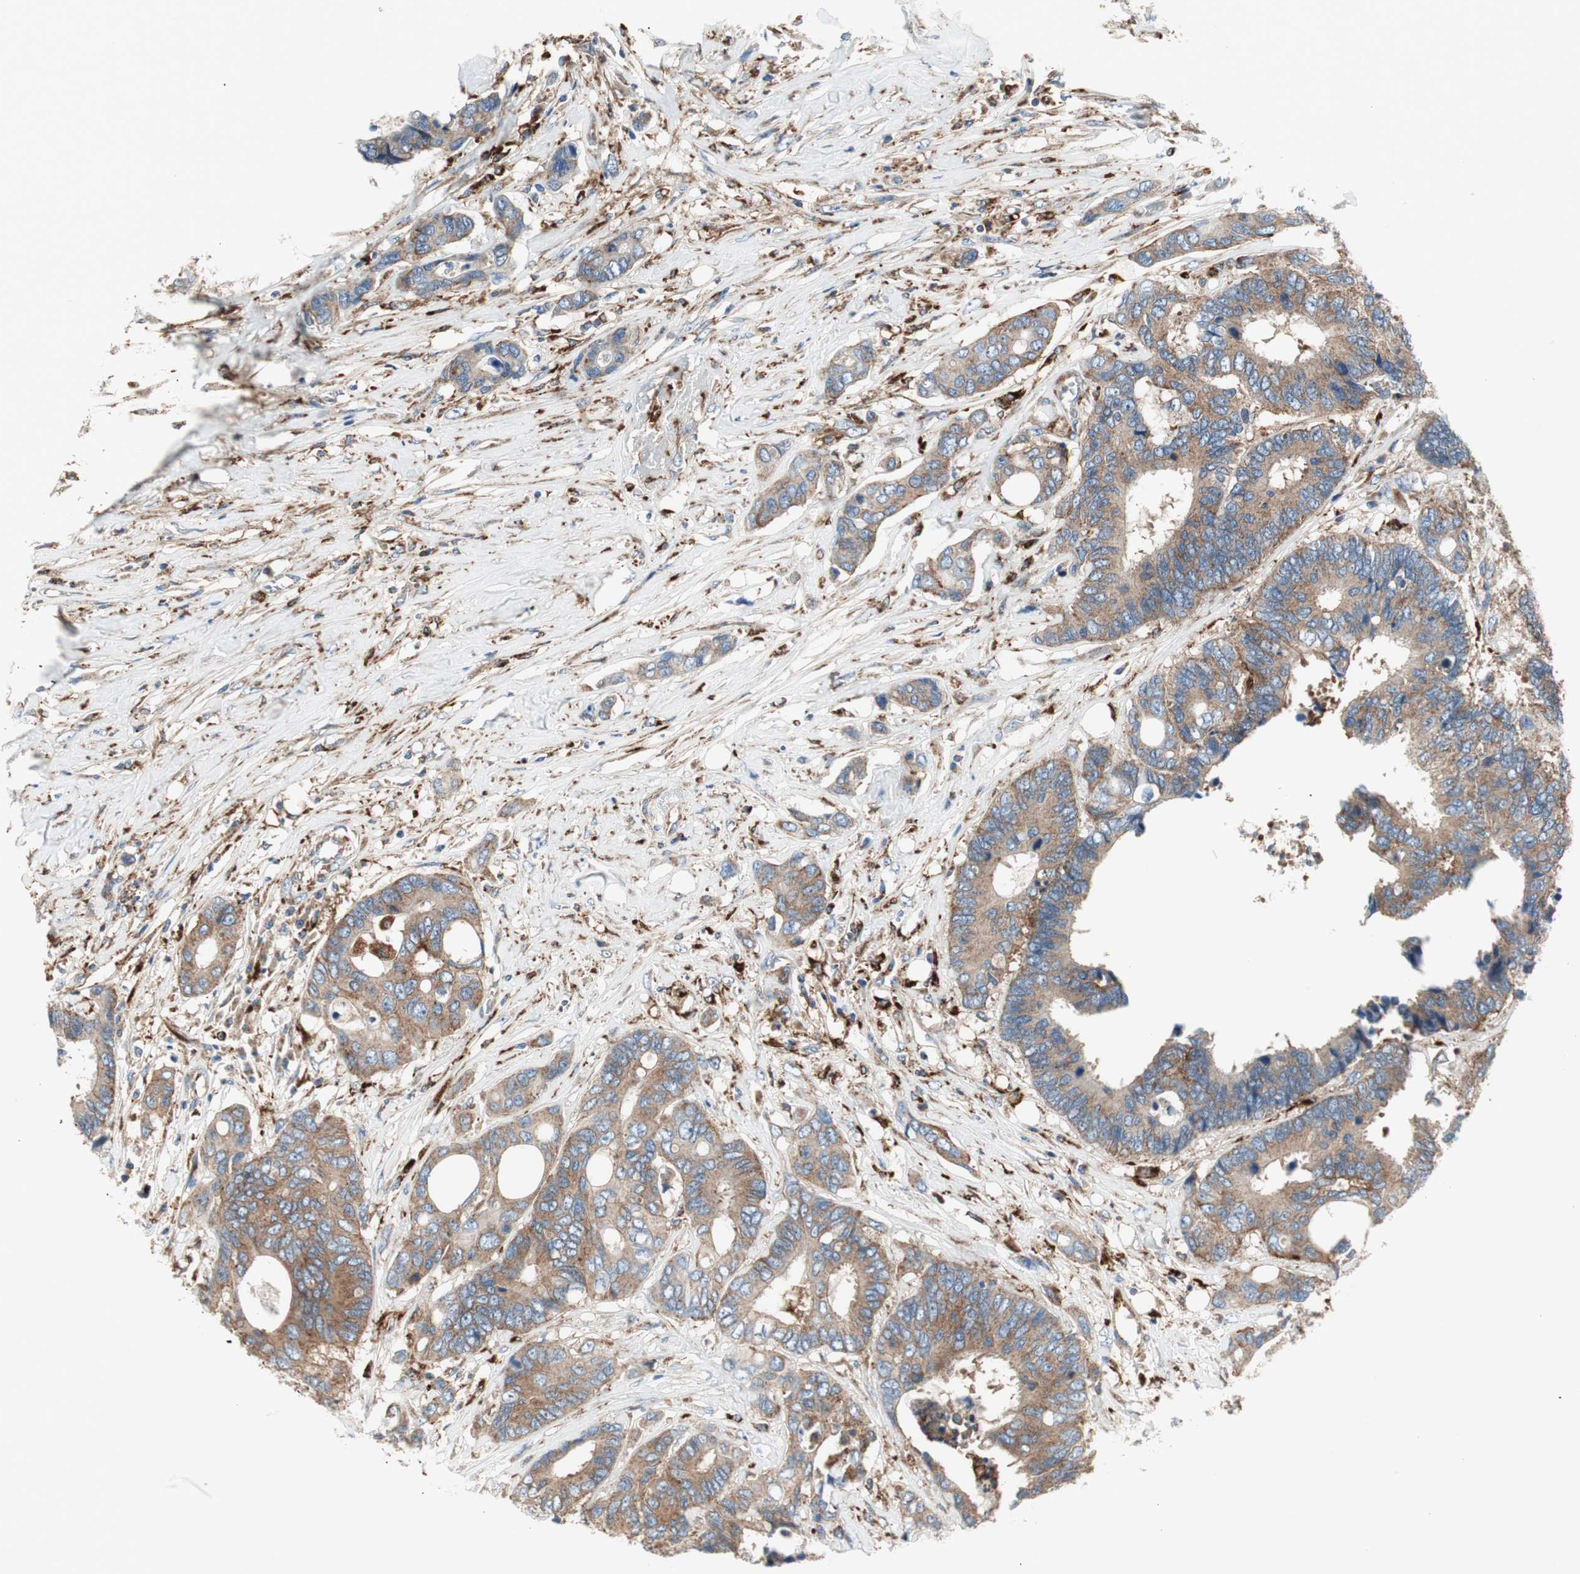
{"staining": {"intensity": "weak", "quantity": ">75%", "location": "cytoplasmic/membranous"}, "tissue": "colorectal cancer", "cell_type": "Tumor cells", "image_type": "cancer", "snomed": [{"axis": "morphology", "description": "Adenocarcinoma, NOS"}, {"axis": "topography", "description": "Rectum"}], "caption": "Protein staining displays weak cytoplasmic/membranous expression in about >75% of tumor cells in colorectal cancer (adenocarcinoma).", "gene": "ATP6V1G1", "patient": {"sex": "male", "age": 55}}